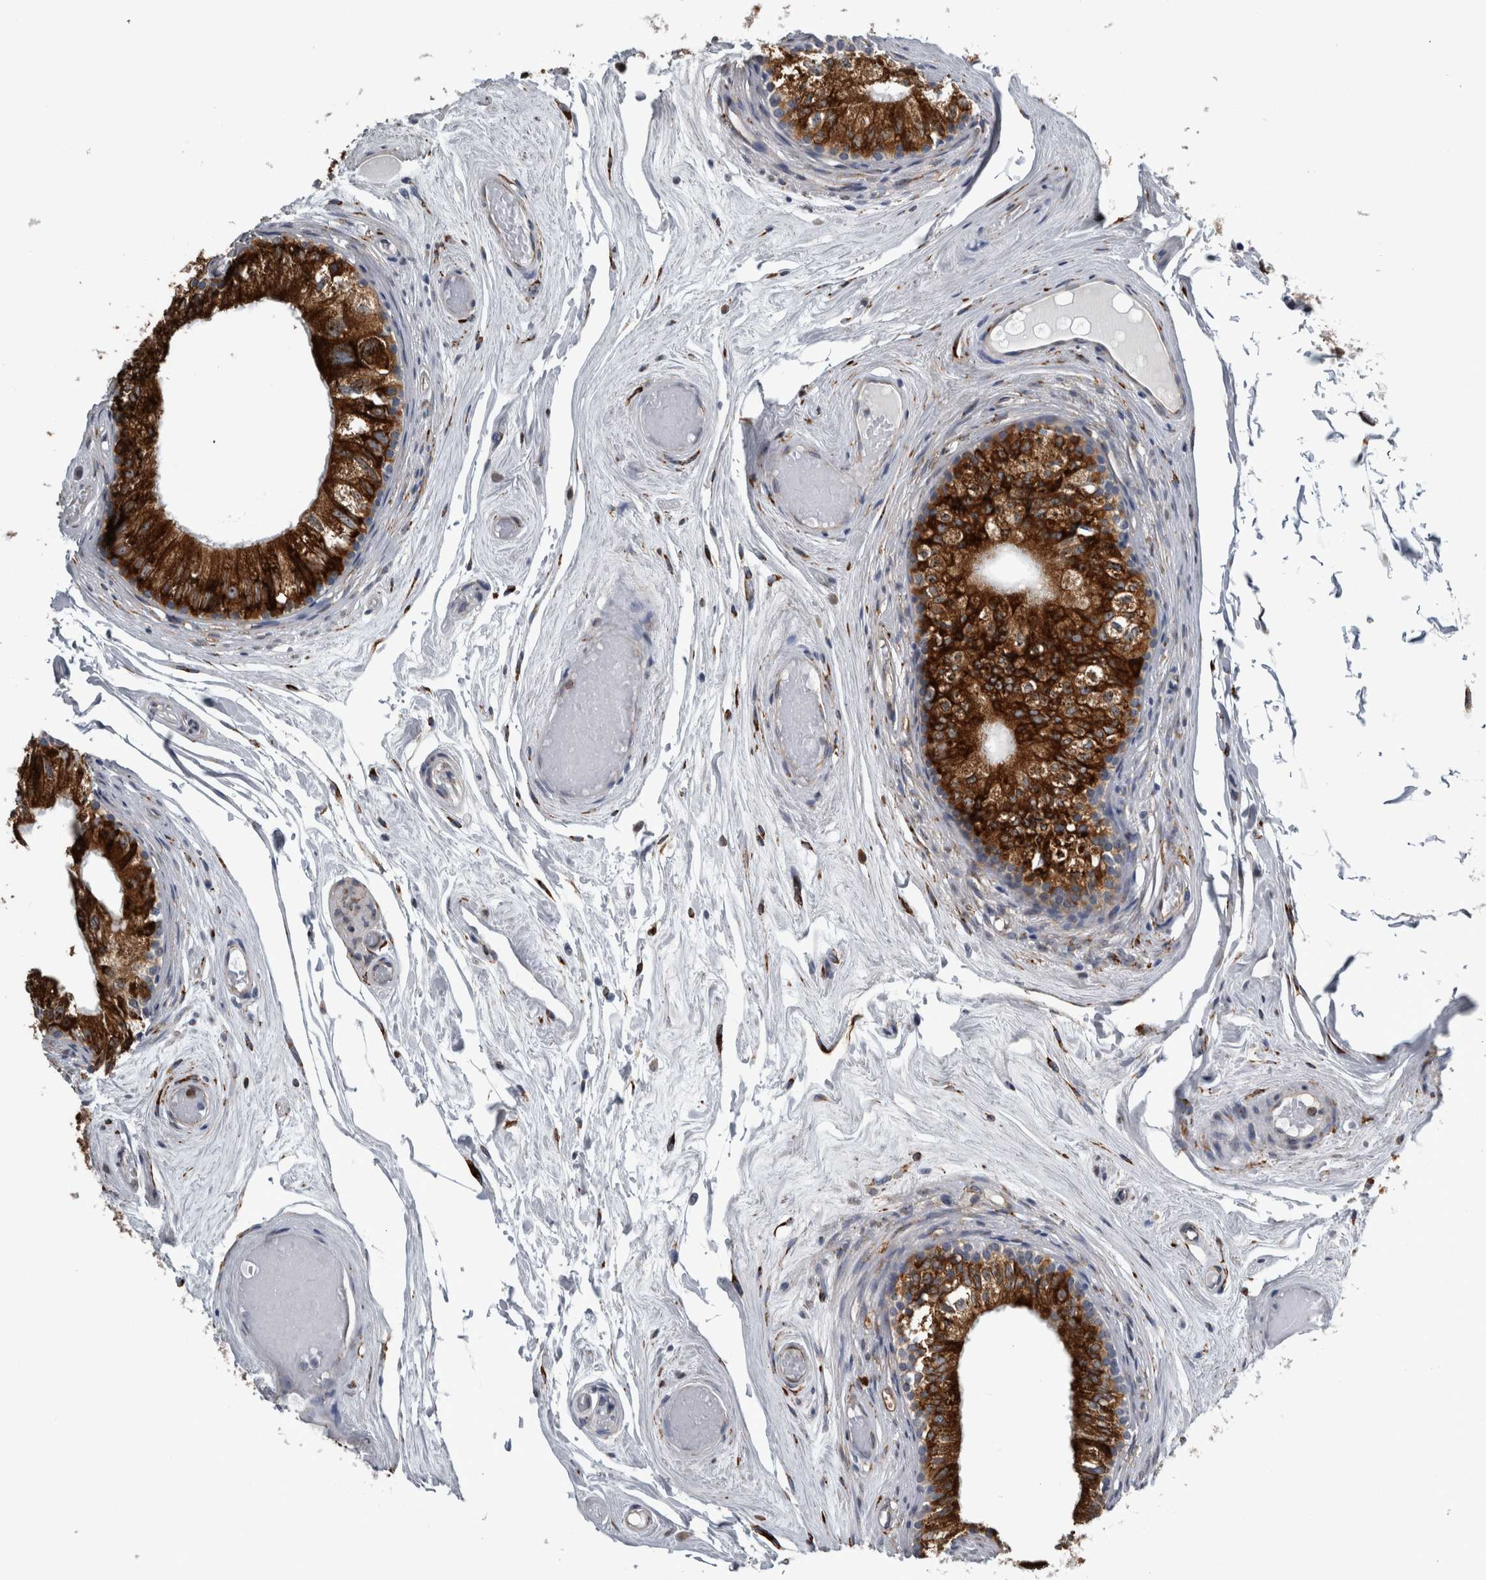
{"staining": {"intensity": "strong", "quantity": ">75%", "location": "cytoplasmic/membranous"}, "tissue": "epididymis", "cell_type": "Glandular cells", "image_type": "normal", "snomed": [{"axis": "morphology", "description": "Normal tissue, NOS"}, {"axis": "topography", "description": "Epididymis"}], "caption": "A histopathology image of epididymis stained for a protein exhibits strong cytoplasmic/membranous brown staining in glandular cells.", "gene": "FHIP2B", "patient": {"sex": "male", "age": 79}}